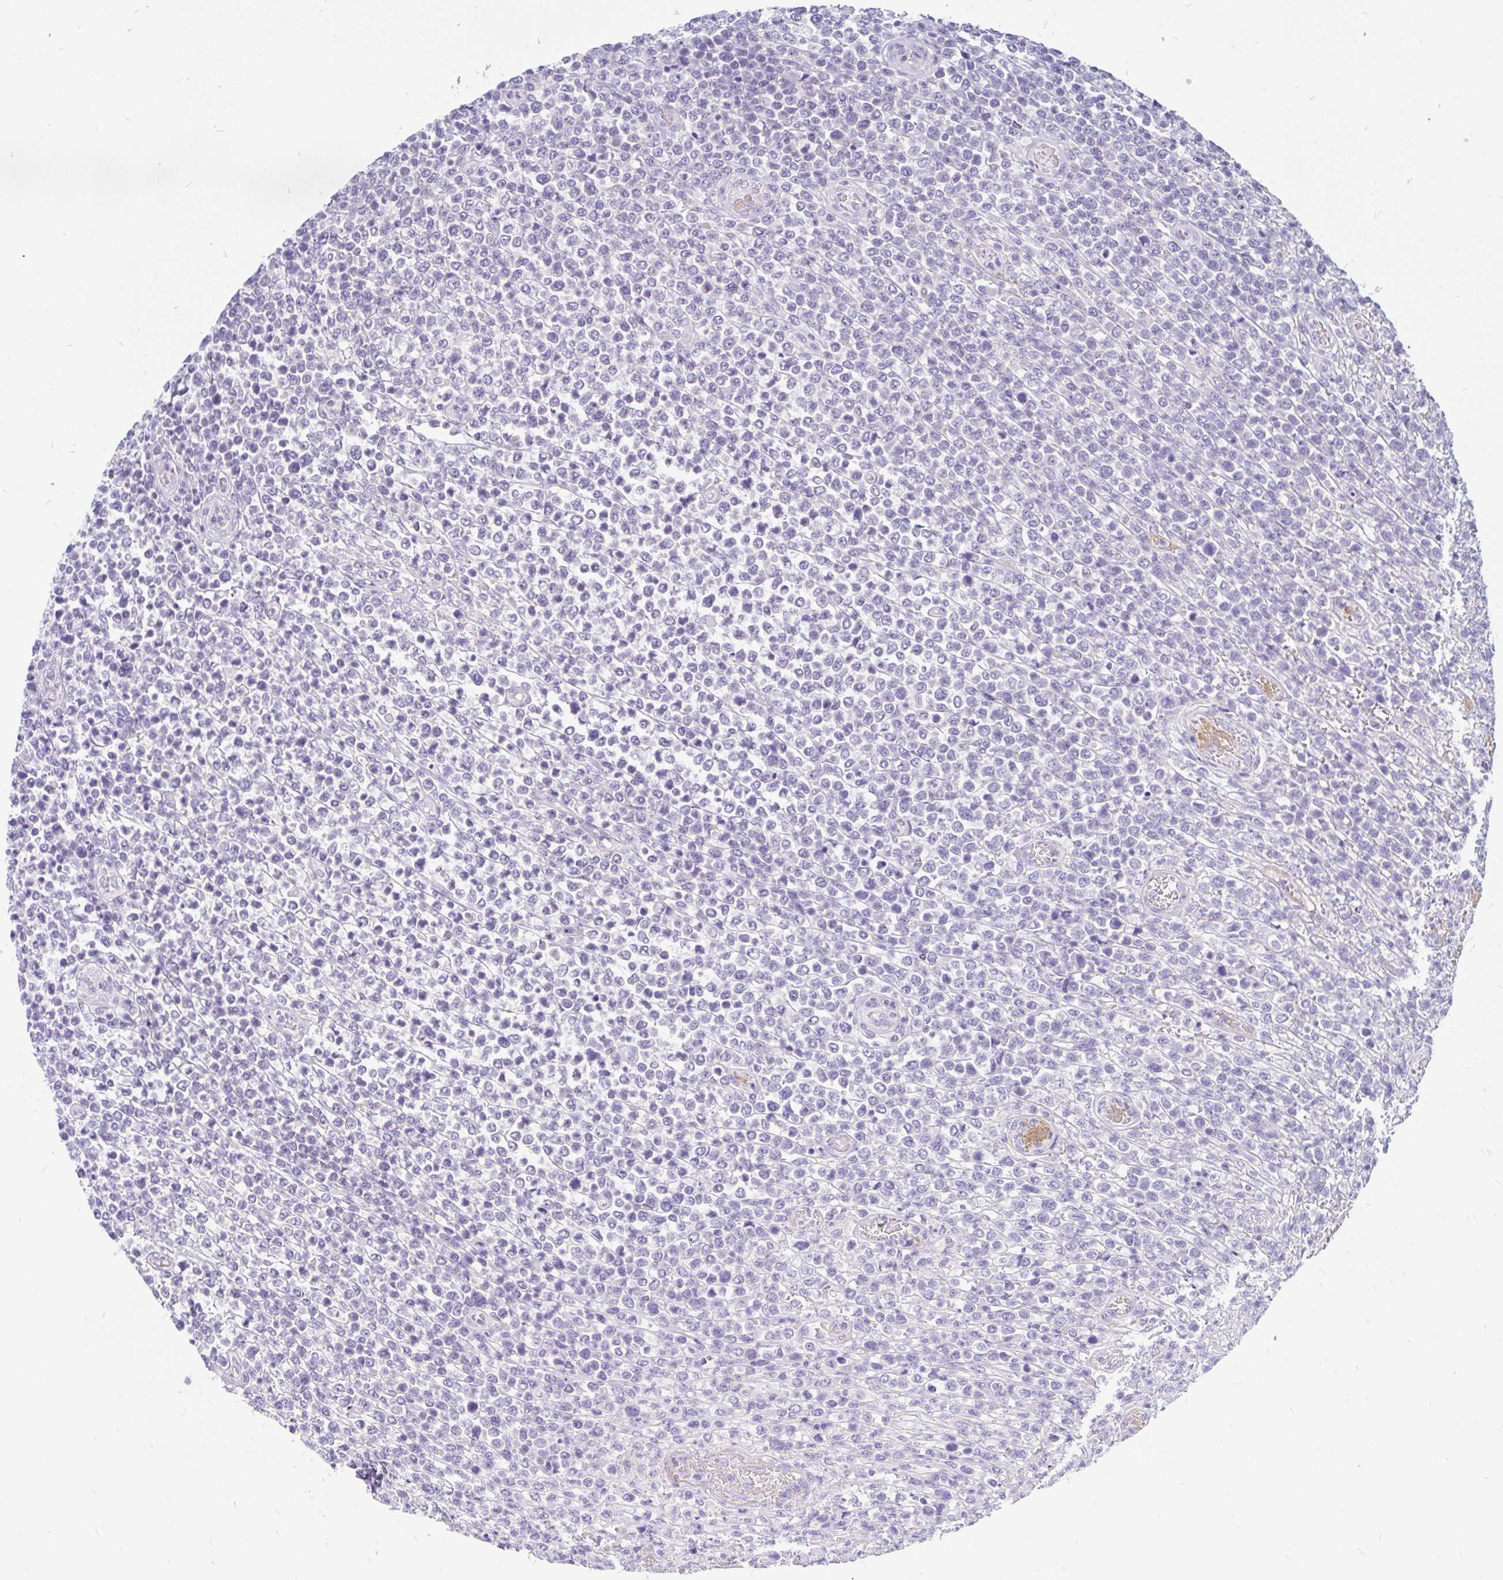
{"staining": {"intensity": "negative", "quantity": "none", "location": "none"}, "tissue": "lymphoma", "cell_type": "Tumor cells", "image_type": "cancer", "snomed": [{"axis": "morphology", "description": "Malignant lymphoma, non-Hodgkin's type, High grade"}, {"axis": "topography", "description": "Soft tissue"}], "caption": "Tumor cells are negative for protein expression in human lymphoma.", "gene": "INTS5", "patient": {"sex": "female", "age": 56}}